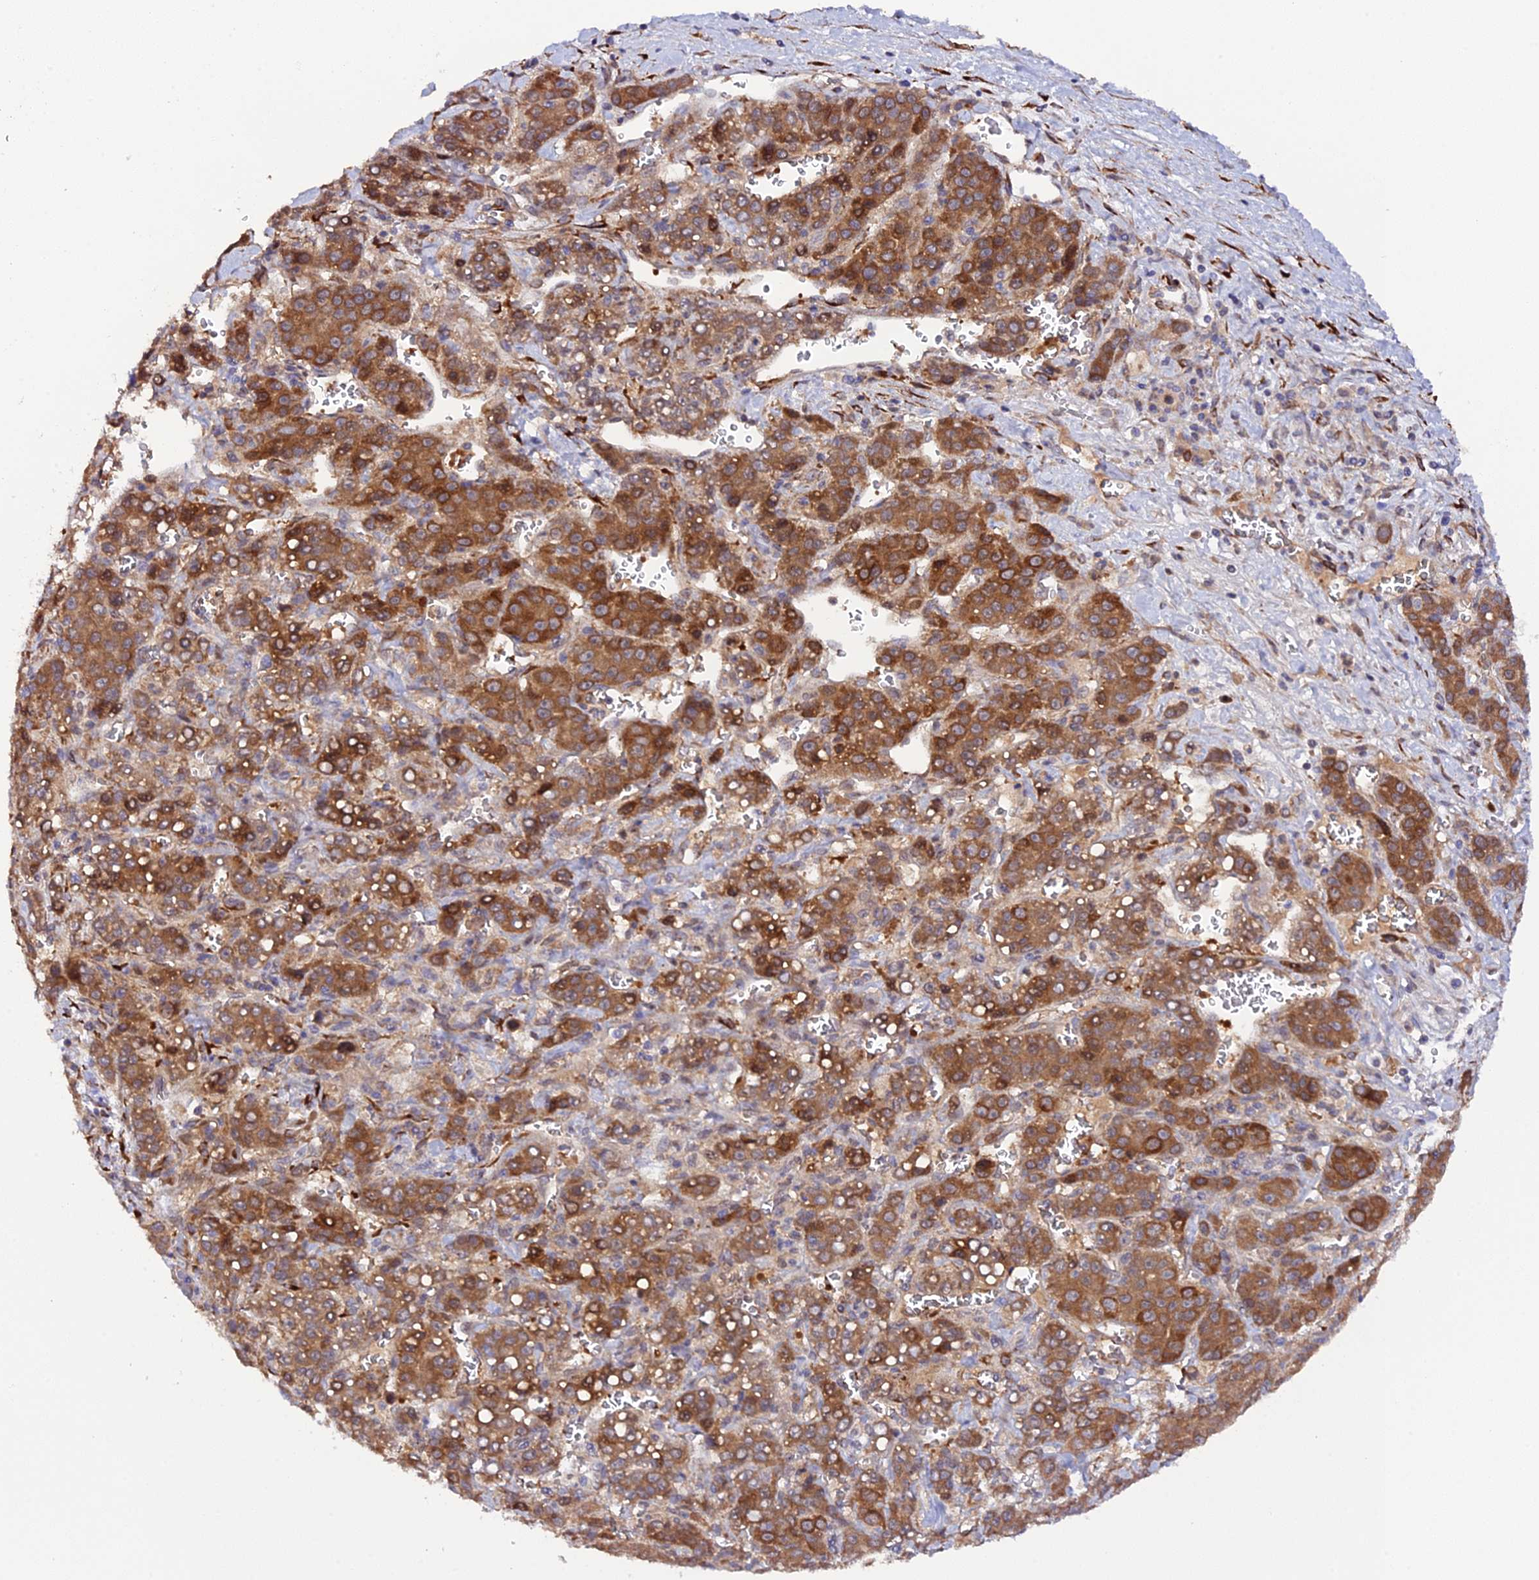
{"staining": {"intensity": "strong", "quantity": ">75%", "location": "cytoplasmic/membranous"}, "tissue": "liver cancer", "cell_type": "Tumor cells", "image_type": "cancer", "snomed": [{"axis": "morphology", "description": "Carcinoma, Hepatocellular, NOS"}, {"axis": "topography", "description": "Liver"}], "caption": "Protein expression analysis of liver cancer (hepatocellular carcinoma) shows strong cytoplasmic/membranous staining in about >75% of tumor cells.", "gene": "P3H3", "patient": {"sex": "female", "age": 53}}